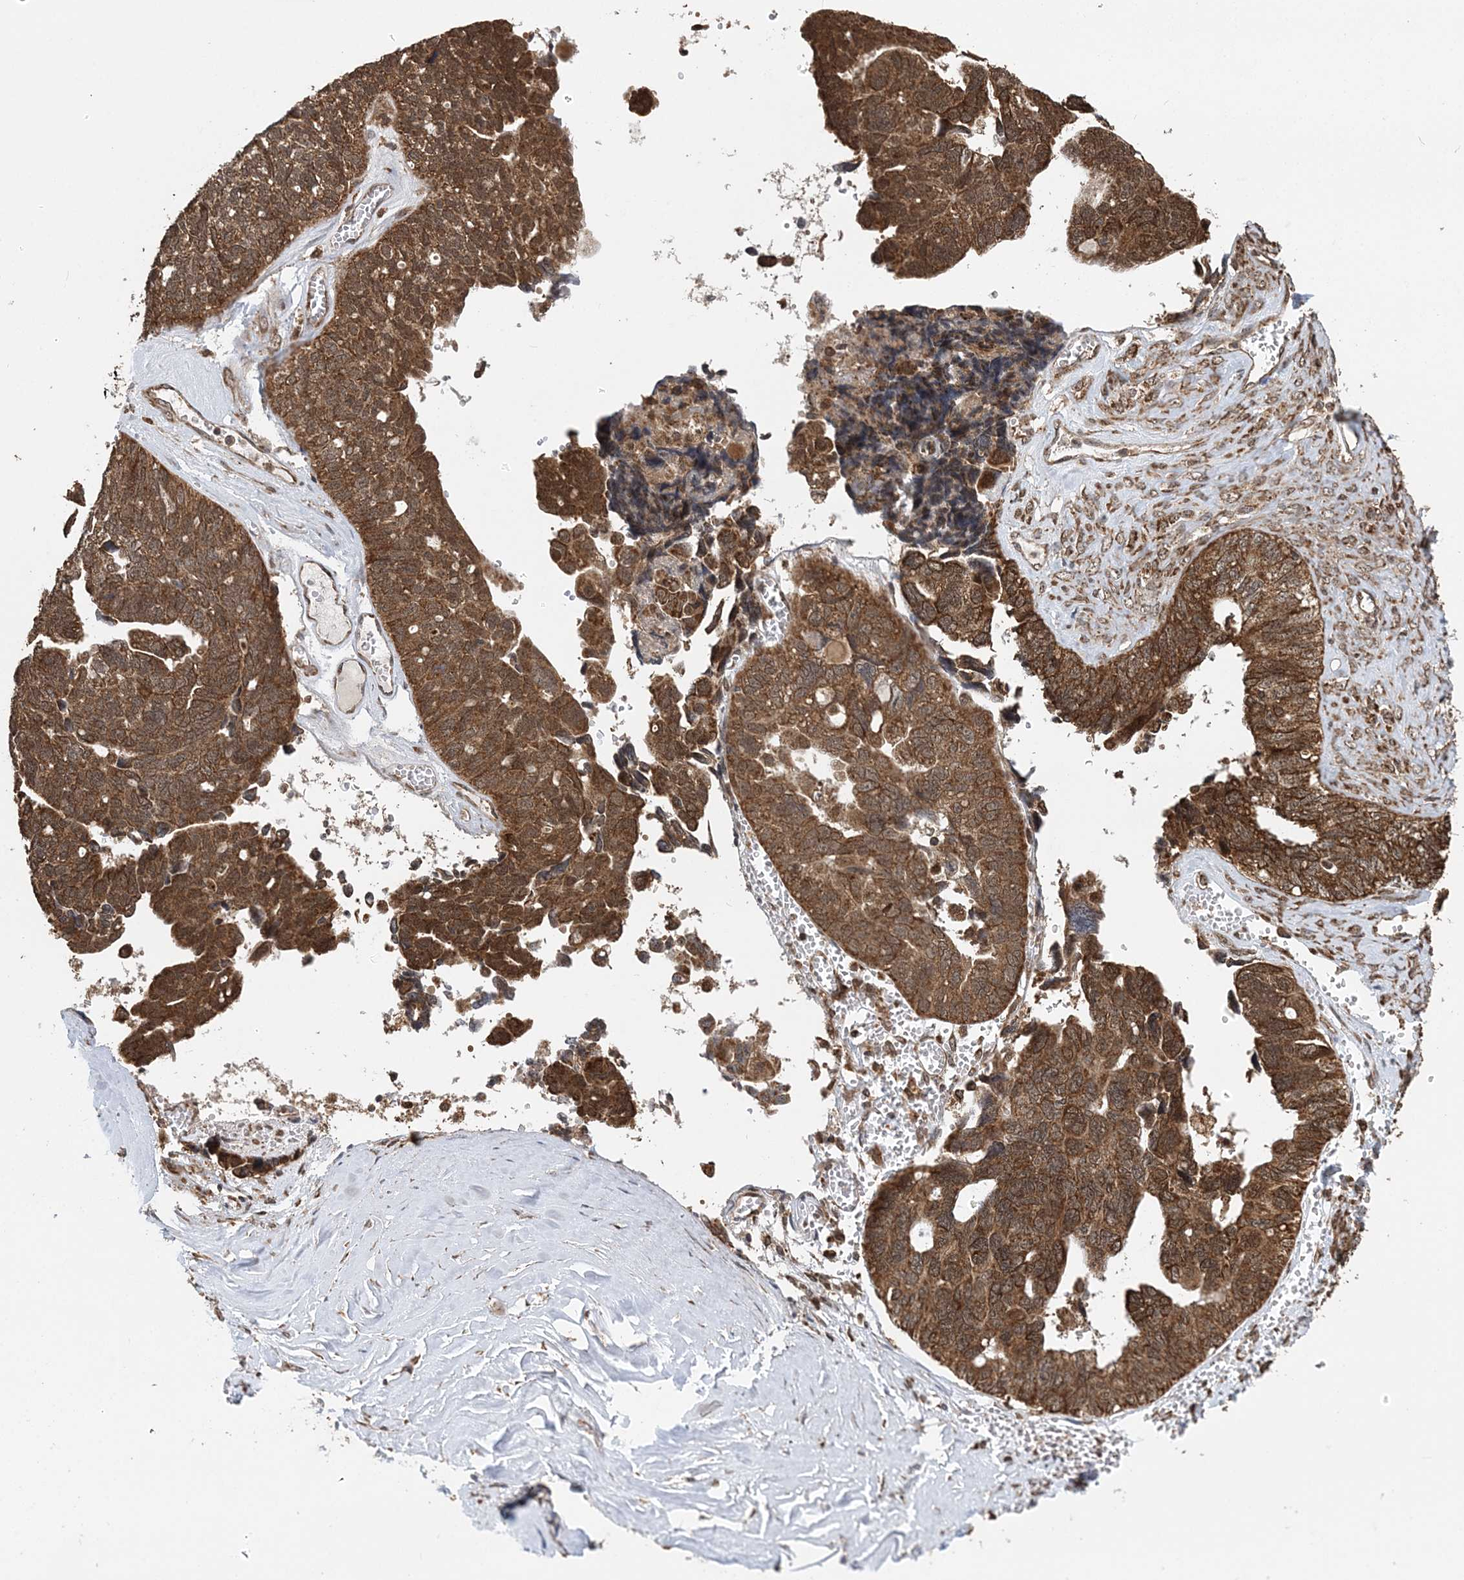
{"staining": {"intensity": "moderate", "quantity": ">75%", "location": "cytoplasmic/membranous"}, "tissue": "ovarian cancer", "cell_type": "Tumor cells", "image_type": "cancer", "snomed": [{"axis": "morphology", "description": "Cystadenocarcinoma, serous, NOS"}, {"axis": "topography", "description": "Ovary"}], "caption": "Protein expression analysis of human ovarian cancer (serous cystadenocarcinoma) reveals moderate cytoplasmic/membranous expression in approximately >75% of tumor cells.", "gene": "PCBP1", "patient": {"sex": "female", "age": 79}}